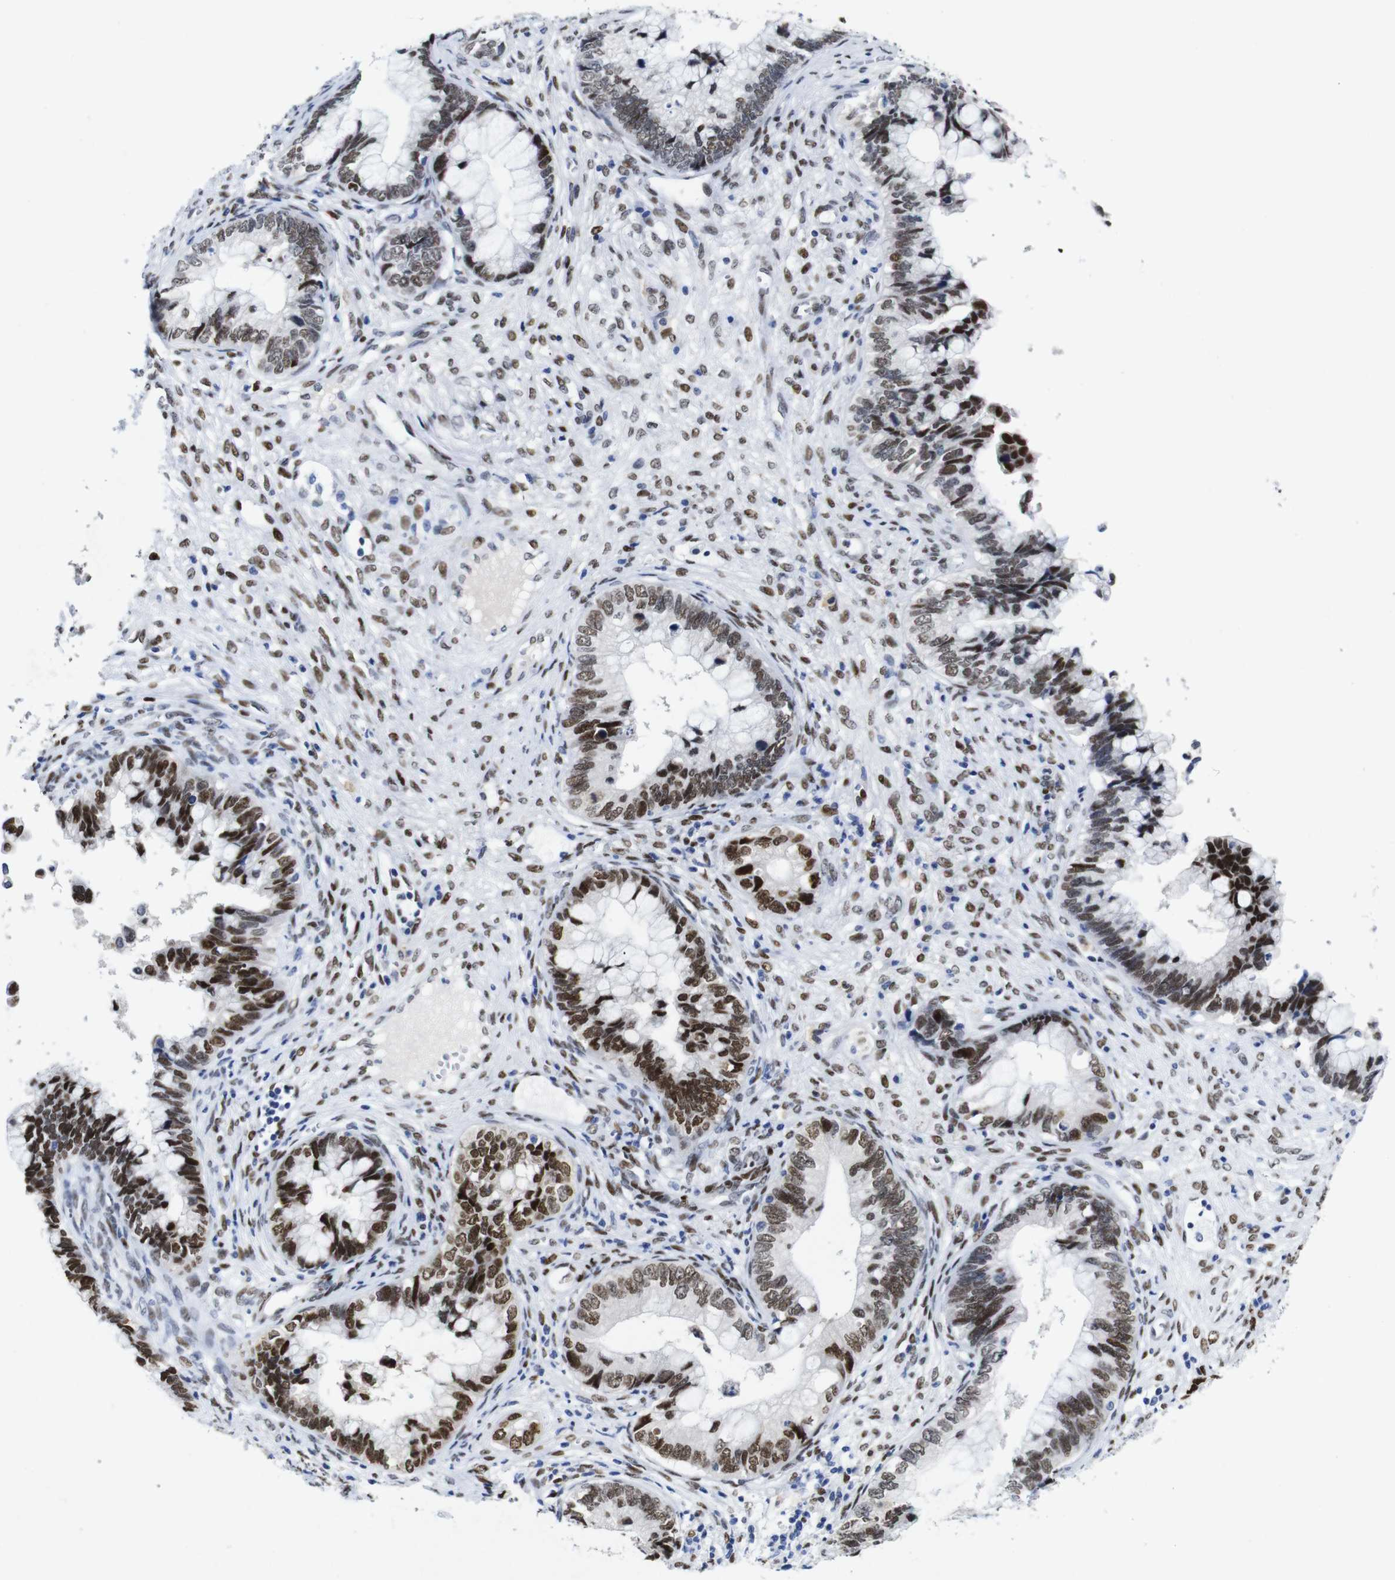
{"staining": {"intensity": "strong", "quantity": ">75%", "location": "nuclear"}, "tissue": "cervical cancer", "cell_type": "Tumor cells", "image_type": "cancer", "snomed": [{"axis": "morphology", "description": "Adenocarcinoma, NOS"}, {"axis": "topography", "description": "Cervix"}], "caption": "DAB immunohistochemical staining of adenocarcinoma (cervical) reveals strong nuclear protein staining in approximately >75% of tumor cells.", "gene": "FOSL2", "patient": {"sex": "female", "age": 44}}